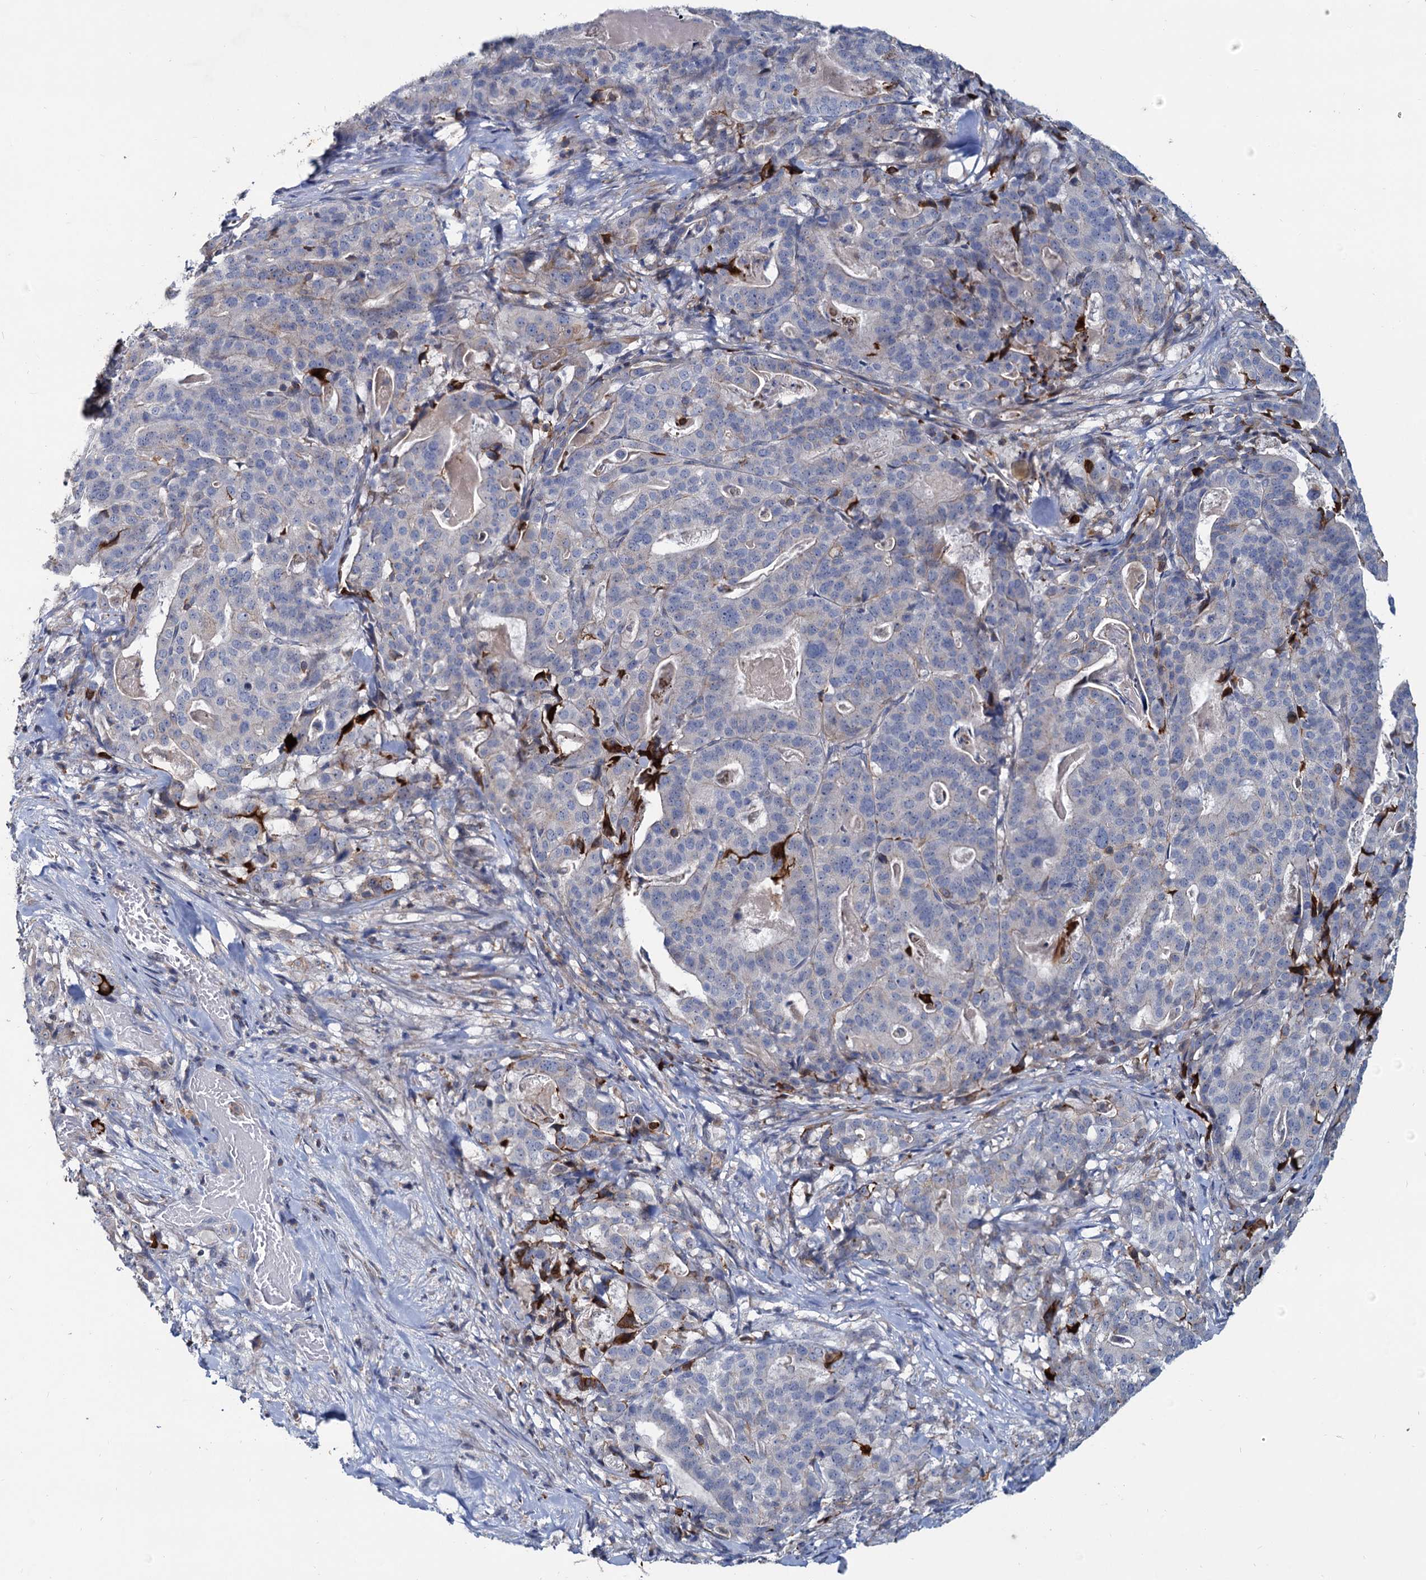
{"staining": {"intensity": "negative", "quantity": "none", "location": "none"}, "tissue": "stomach cancer", "cell_type": "Tumor cells", "image_type": "cancer", "snomed": [{"axis": "morphology", "description": "Adenocarcinoma, NOS"}, {"axis": "topography", "description": "Stomach"}], "caption": "High magnification brightfield microscopy of stomach cancer stained with DAB (brown) and counterstained with hematoxylin (blue): tumor cells show no significant expression.", "gene": "LRCH4", "patient": {"sex": "male", "age": 48}}